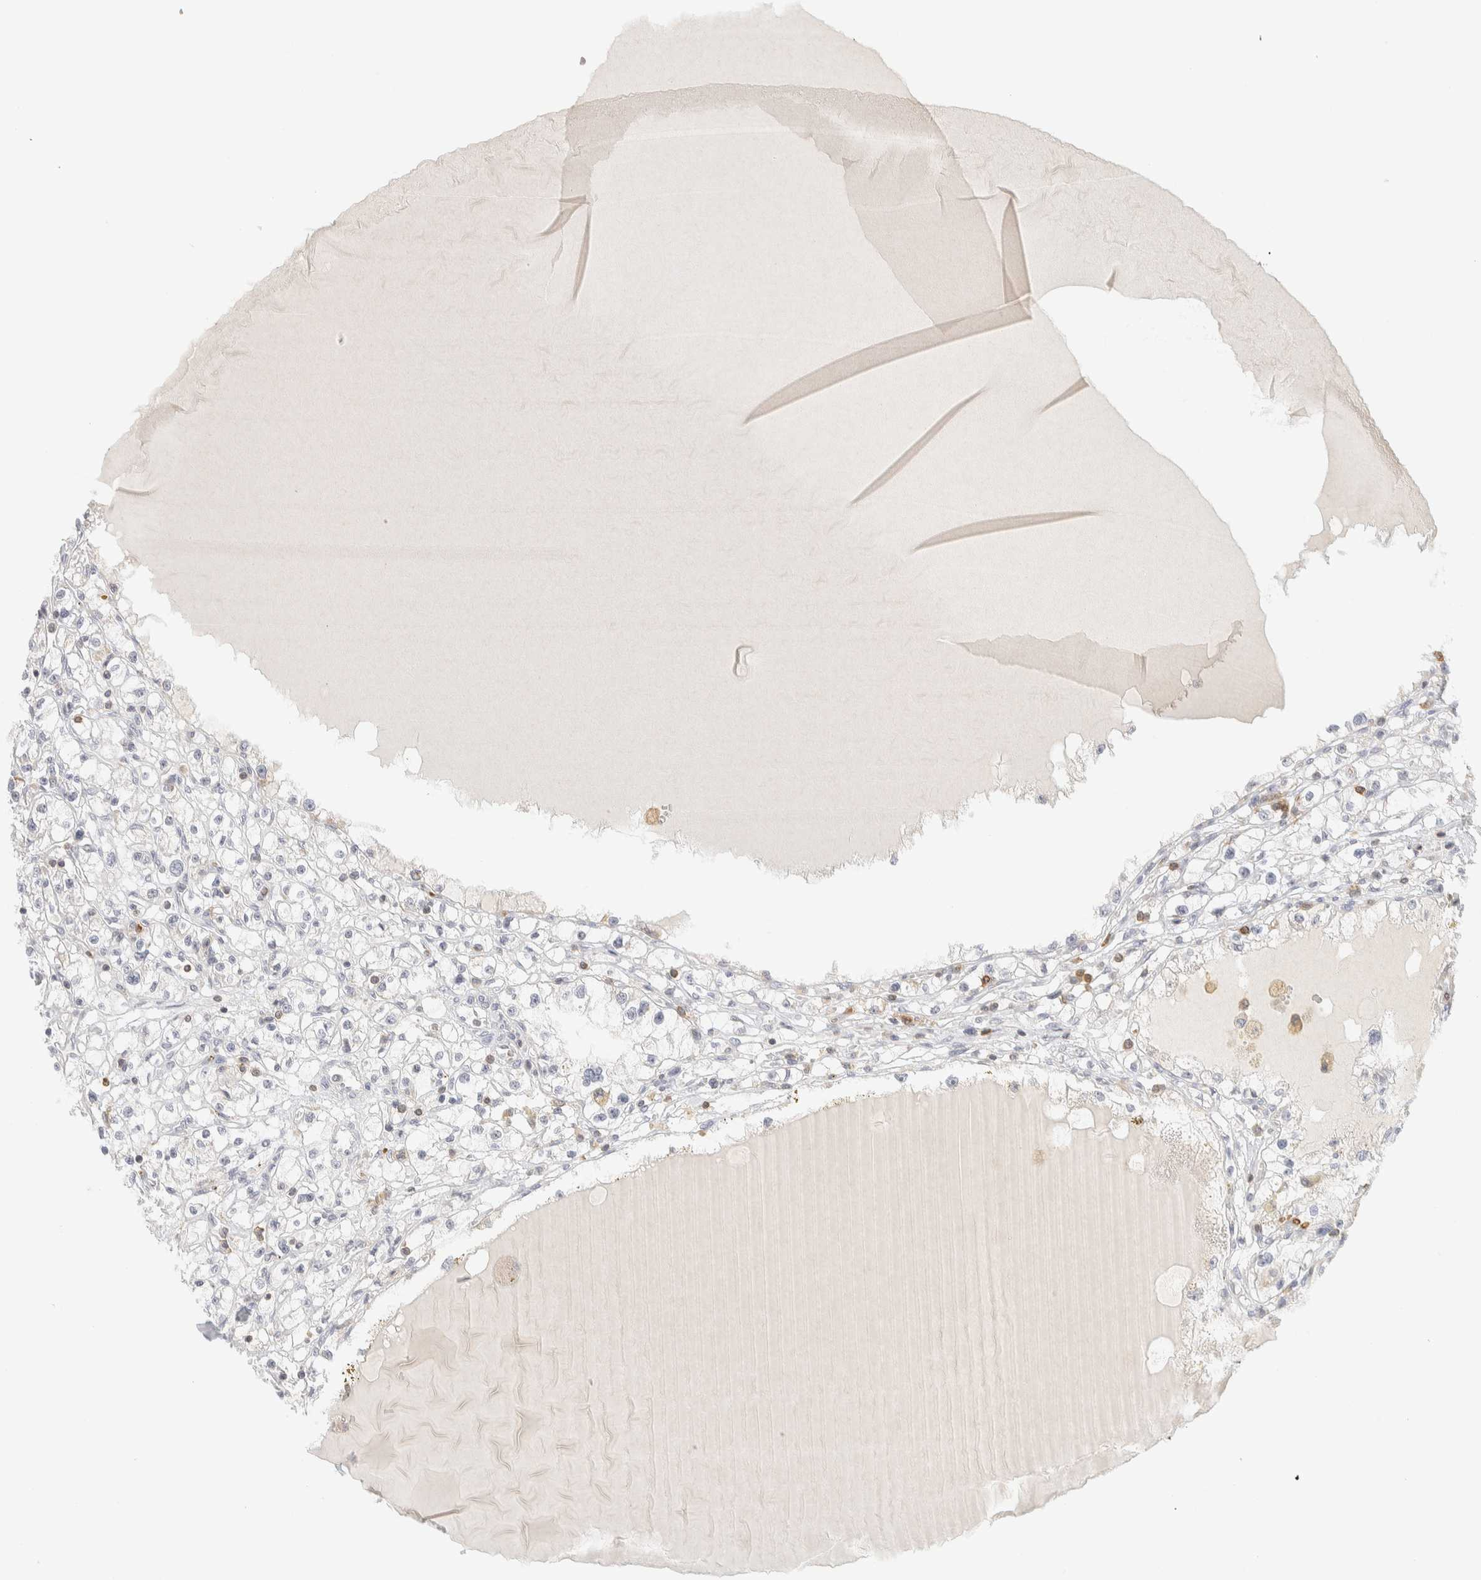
{"staining": {"intensity": "negative", "quantity": "none", "location": "none"}, "tissue": "renal cancer", "cell_type": "Tumor cells", "image_type": "cancer", "snomed": [{"axis": "morphology", "description": "Adenocarcinoma, NOS"}, {"axis": "topography", "description": "Kidney"}], "caption": "A micrograph of human adenocarcinoma (renal) is negative for staining in tumor cells.", "gene": "RUNDC1", "patient": {"sex": "male", "age": 56}}